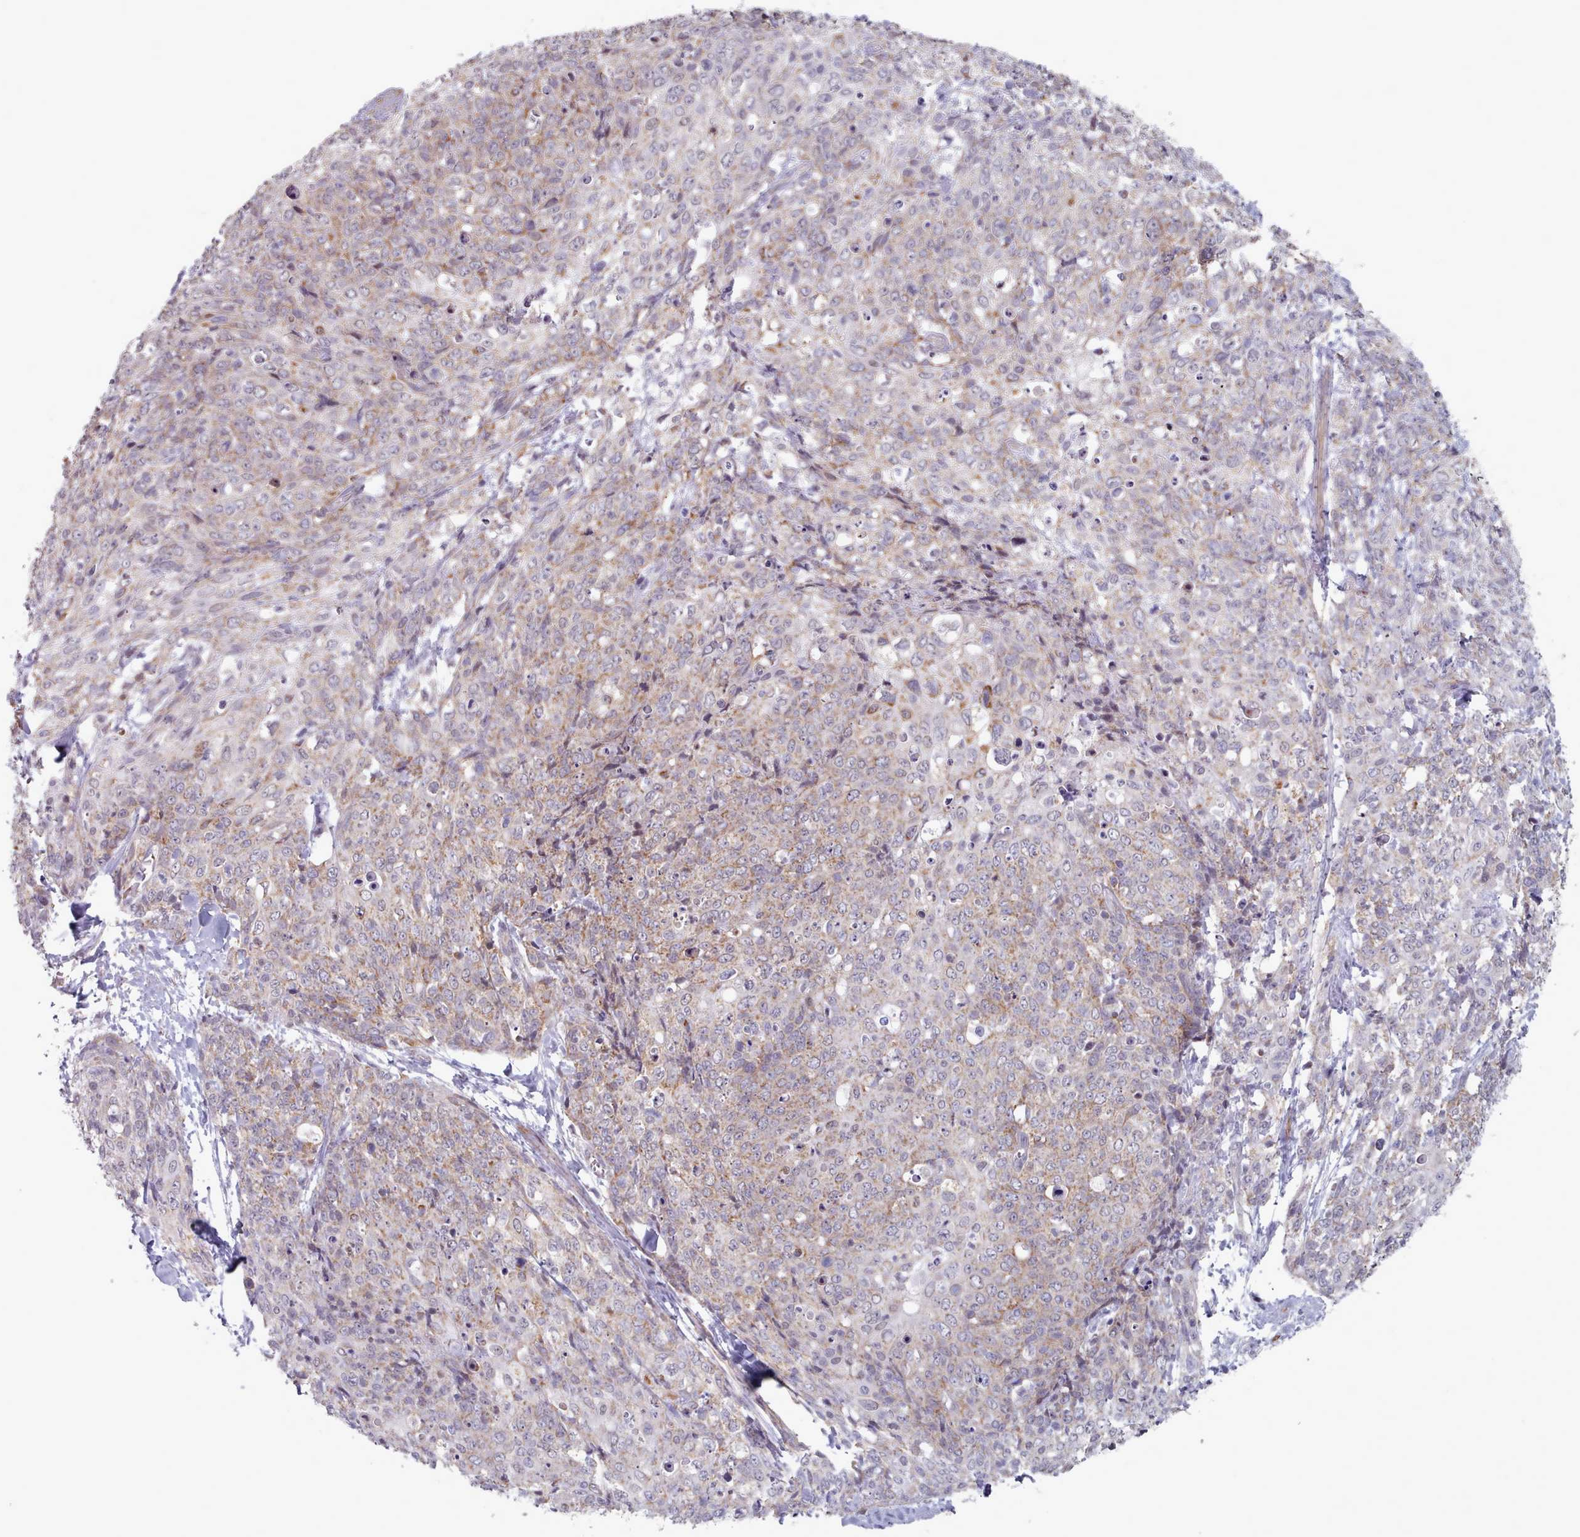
{"staining": {"intensity": "weak", "quantity": "25%-75%", "location": "cytoplasmic/membranous"}, "tissue": "skin cancer", "cell_type": "Tumor cells", "image_type": "cancer", "snomed": [{"axis": "morphology", "description": "Squamous cell carcinoma, NOS"}, {"axis": "topography", "description": "Skin"}, {"axis": "topography", "description": "Vulva"}], "caption": "IHC staining of skin cancer, which reveals low levels of weak cytoplasmic/membranous expression in approximately 25%-75% of tumor cells indicating weak cytoplasmic/membranous protein staining. The staining was performed using DAB (3,3'-diaminobenzidine) (brown) for protein detection and nuclei were counterstained in hematoxylin (blue).", "gene": "TRARG1", "patient": {"sex": "female", "age": 85}}